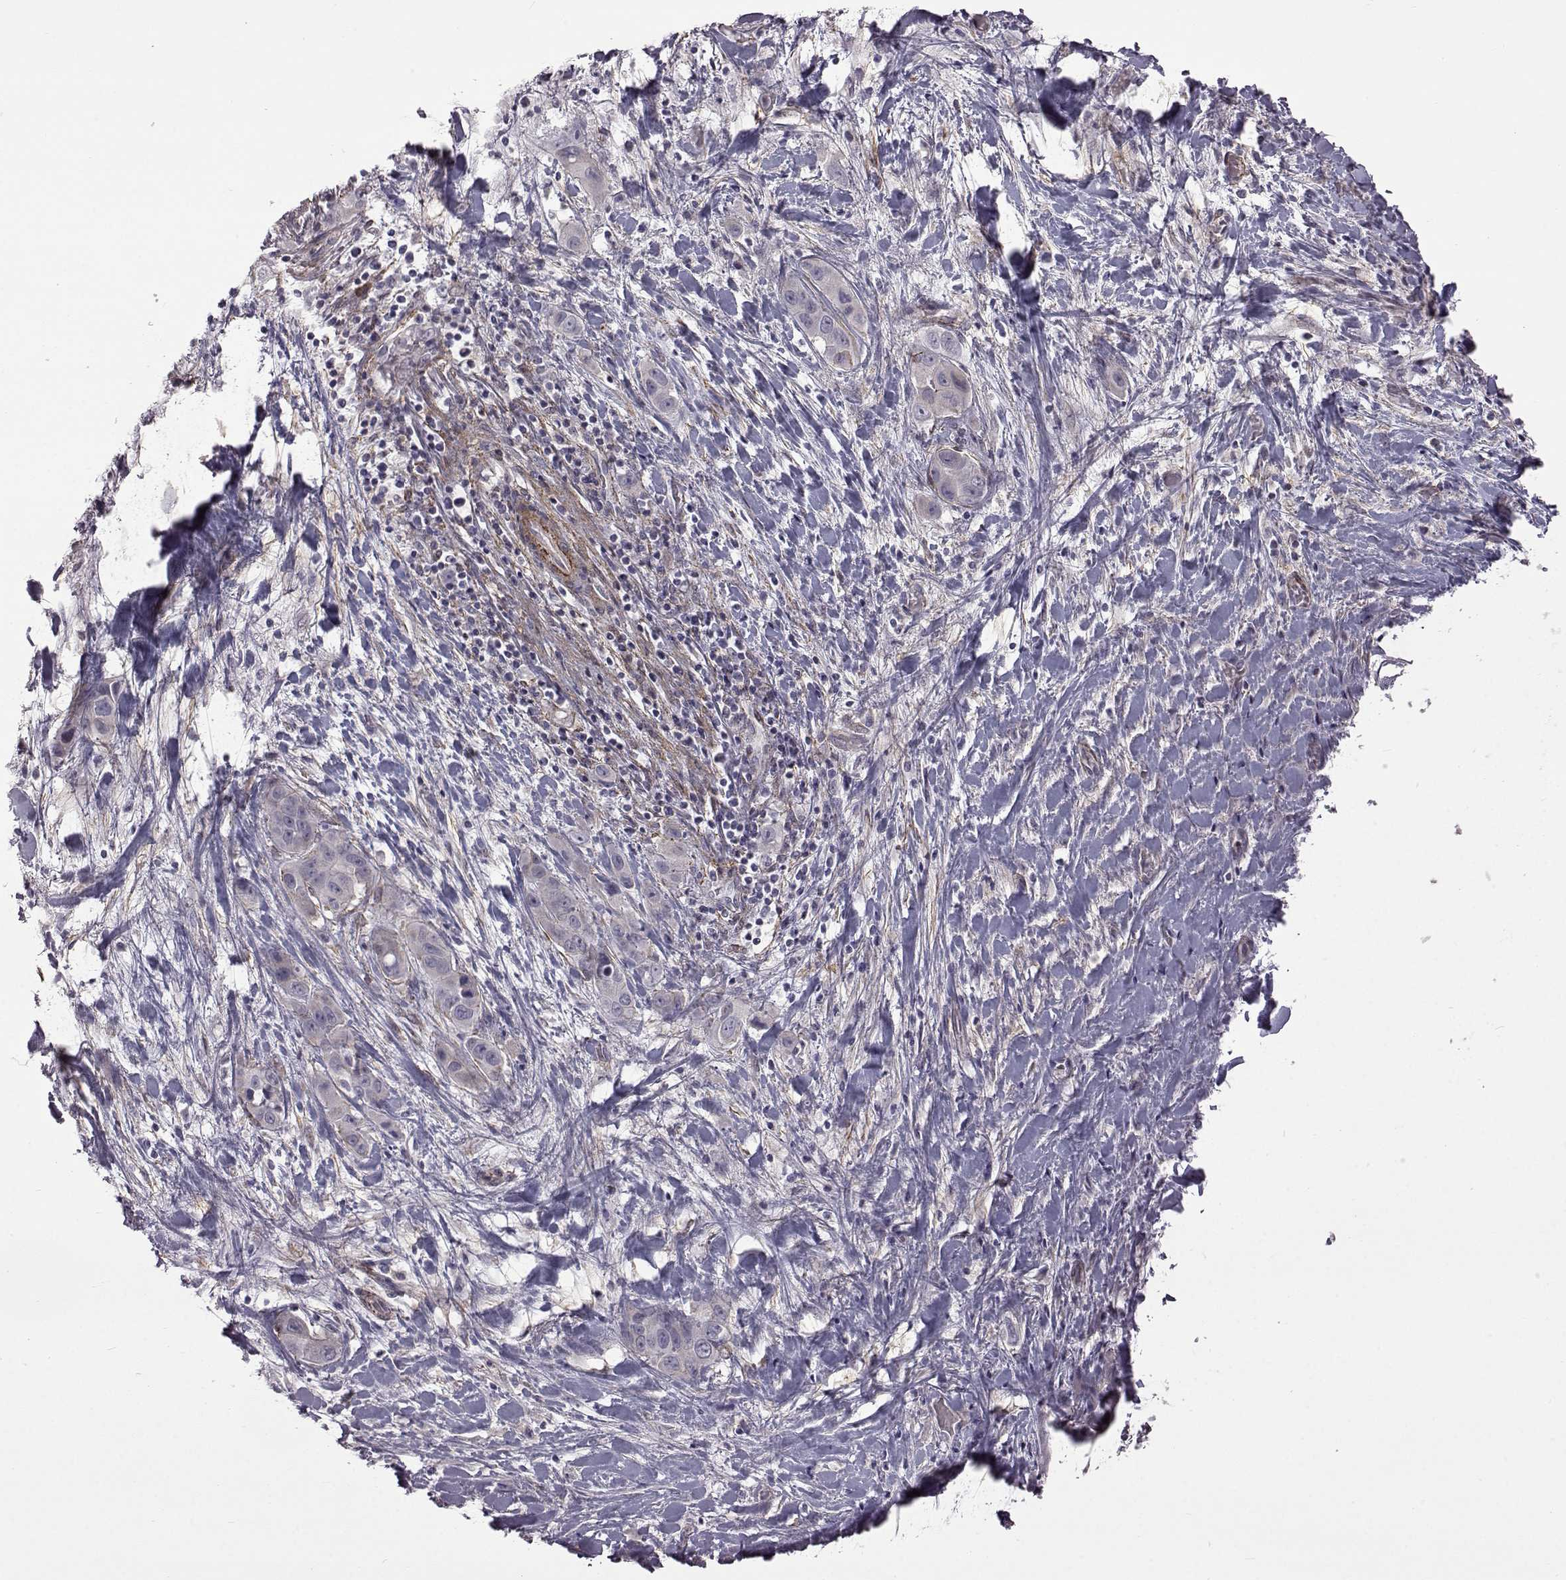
{"staining": {"intensity": "negative", "quantity": "none", "location": "none"}, "tissue": "liver cancer", "cell_type": "Tumor cells", "image_type": "cancer", "snomed": [{"axis": "morphology", "description": "Cholangiocarcinoma"}, {"axis": "topography", "description": "Liver"}], "caption": "Human liver cancer stained for a protein using IHC demonstrates no staining in tumor cells.", "gene": "SYNPO2", "patient": {"sex": "female", "age": 52}}